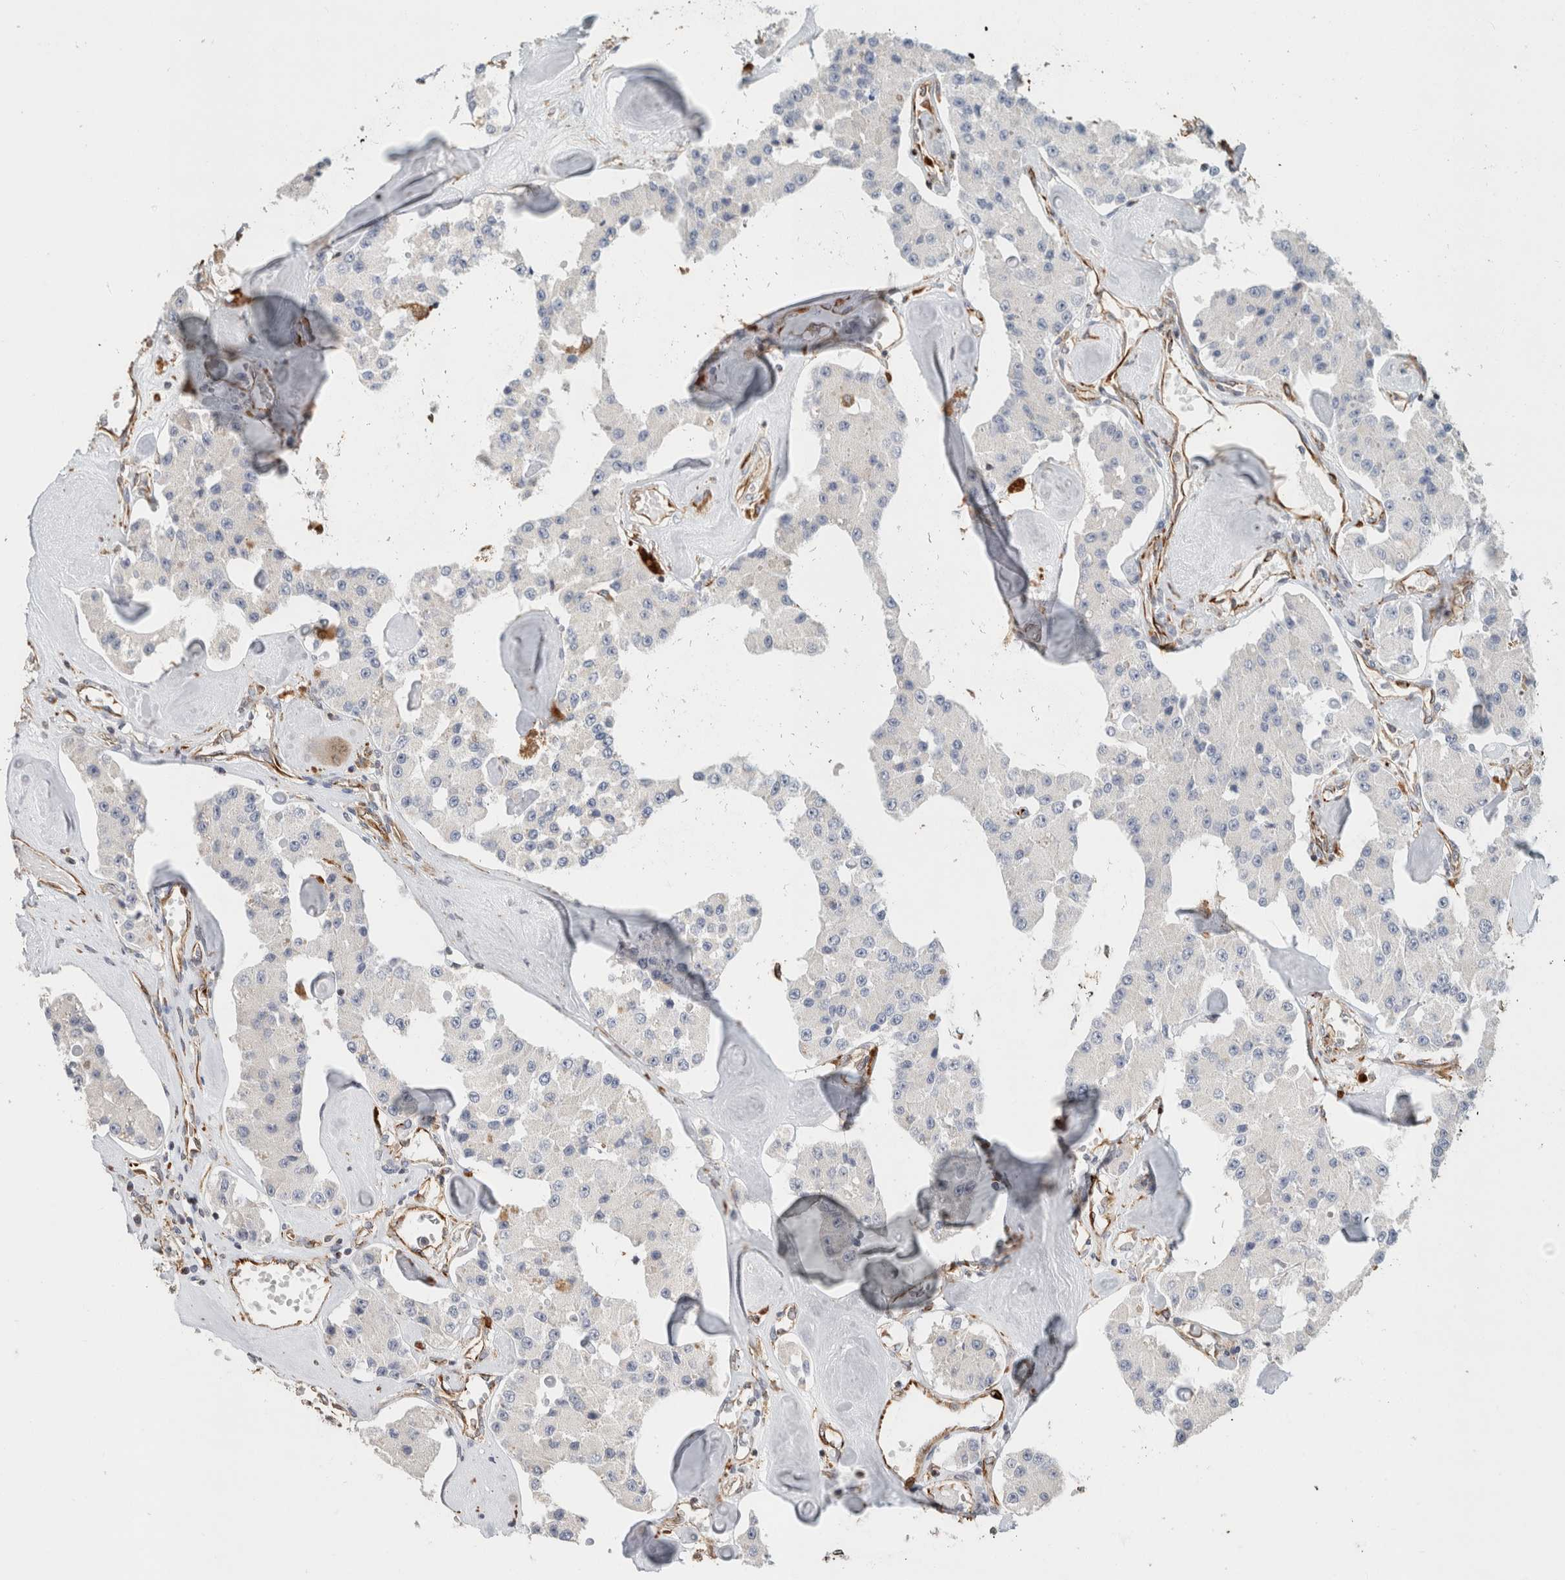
{"staining": {"intensity": "negative", "quantity": "none", "location": "none"}, "tissue": "carcinoid", "cell_type": "Tumor cells", "image_type": "cancer", "snomed": [{"axis": "morphology", "description": "Carcinoid, malignant, NOS"}, {"axis": "topography", "description": "Pancreas"}], "caption": "Immunohistochemistry (IHC) micrograph of neoplastic tissue: carcinoid stained with DAB (3,3'-diaminobenzidine) demonstrates no significant protein staining in tumor cells. The staining was performed using DAB (3,3'-diaminobenzidine) to visualize the protein expression in brown, while the nuclei were stained in blue with hematoxylin (Magnification: 20x).", "gene": "LY86", "patient": {"sex": "male", "age": 41}}